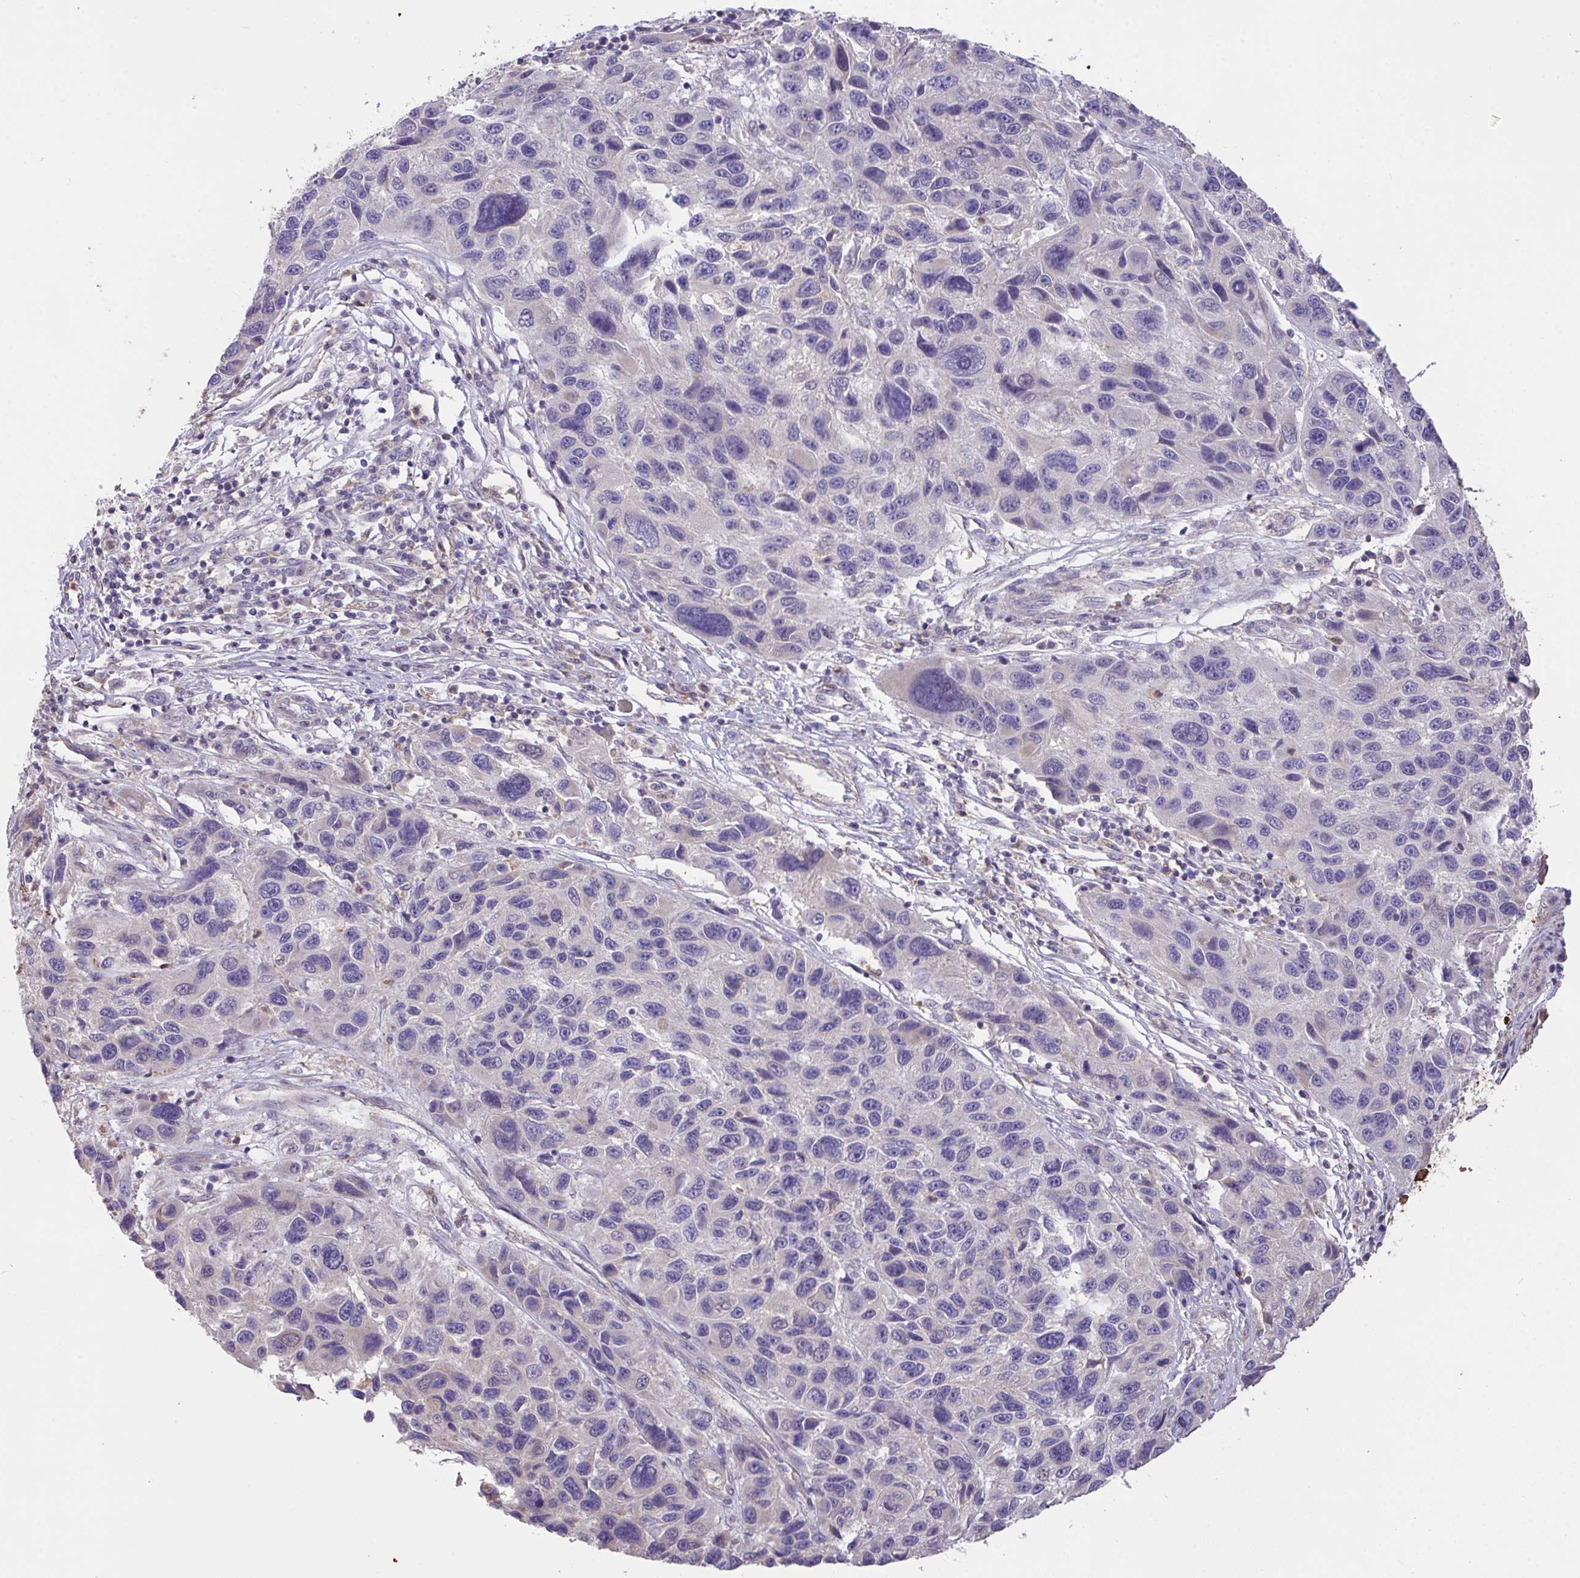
{"staining": {"intensity": "negative", "quantity": "none", "location": "none"}, "tissue": "melanoma", "cell_type": "Tumor cells", "image_type": "cancer", "snomed": [{"axis": "morphology", "description": "Malignant melanoma, NOS"}, {"axis": "topography", "description": "Skin"}], "caption": "Tumor cells are negative for protein expression in human malignant melanoma. Brightfield microscopy of immunohistochemistry (IHC) stained with DAB (3,3'-diaminobenzidine) (brown) and hematoxylin (blue), captured at high magnification.", "gene": "FCER1A", "patient": {"sex": "male", "age": 53}}